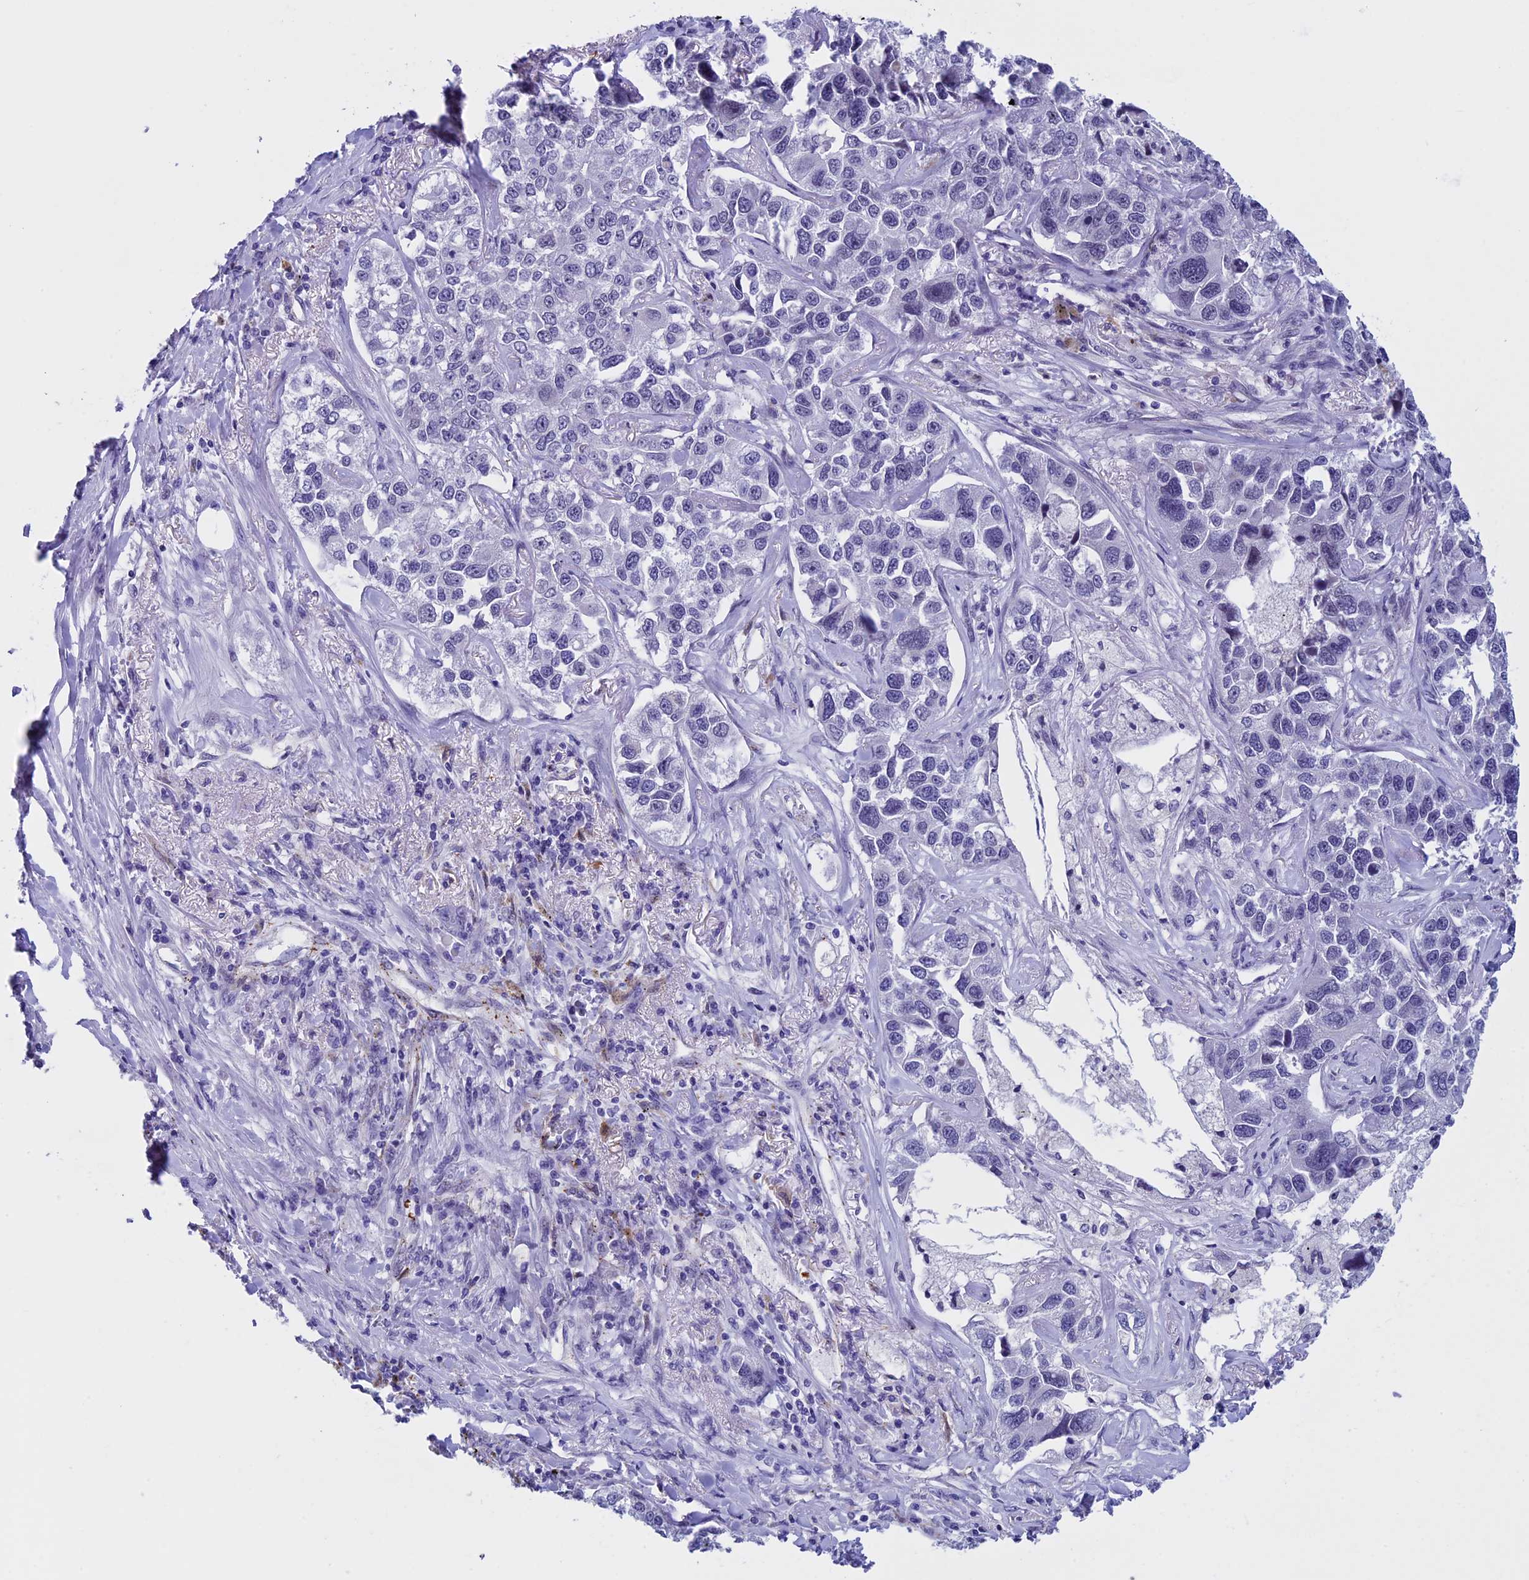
{"staining": {"intensity": "negative", "quantity": "none", "location": "none"}, "tissue": "lung cancer", "cell_type": "Tumor cells", "image_type": "cancer", "snomed": [{"axis": "morphology", "description": "Adenocarcinoma, NOS"}, {"axis": "topography", "description": "Lung"}], "caption": "Tumor cells show no significant positivity in lung adenocarcinoma.", "gene": "NIPBL", "patient": {"sex": "male", "age": 49}}